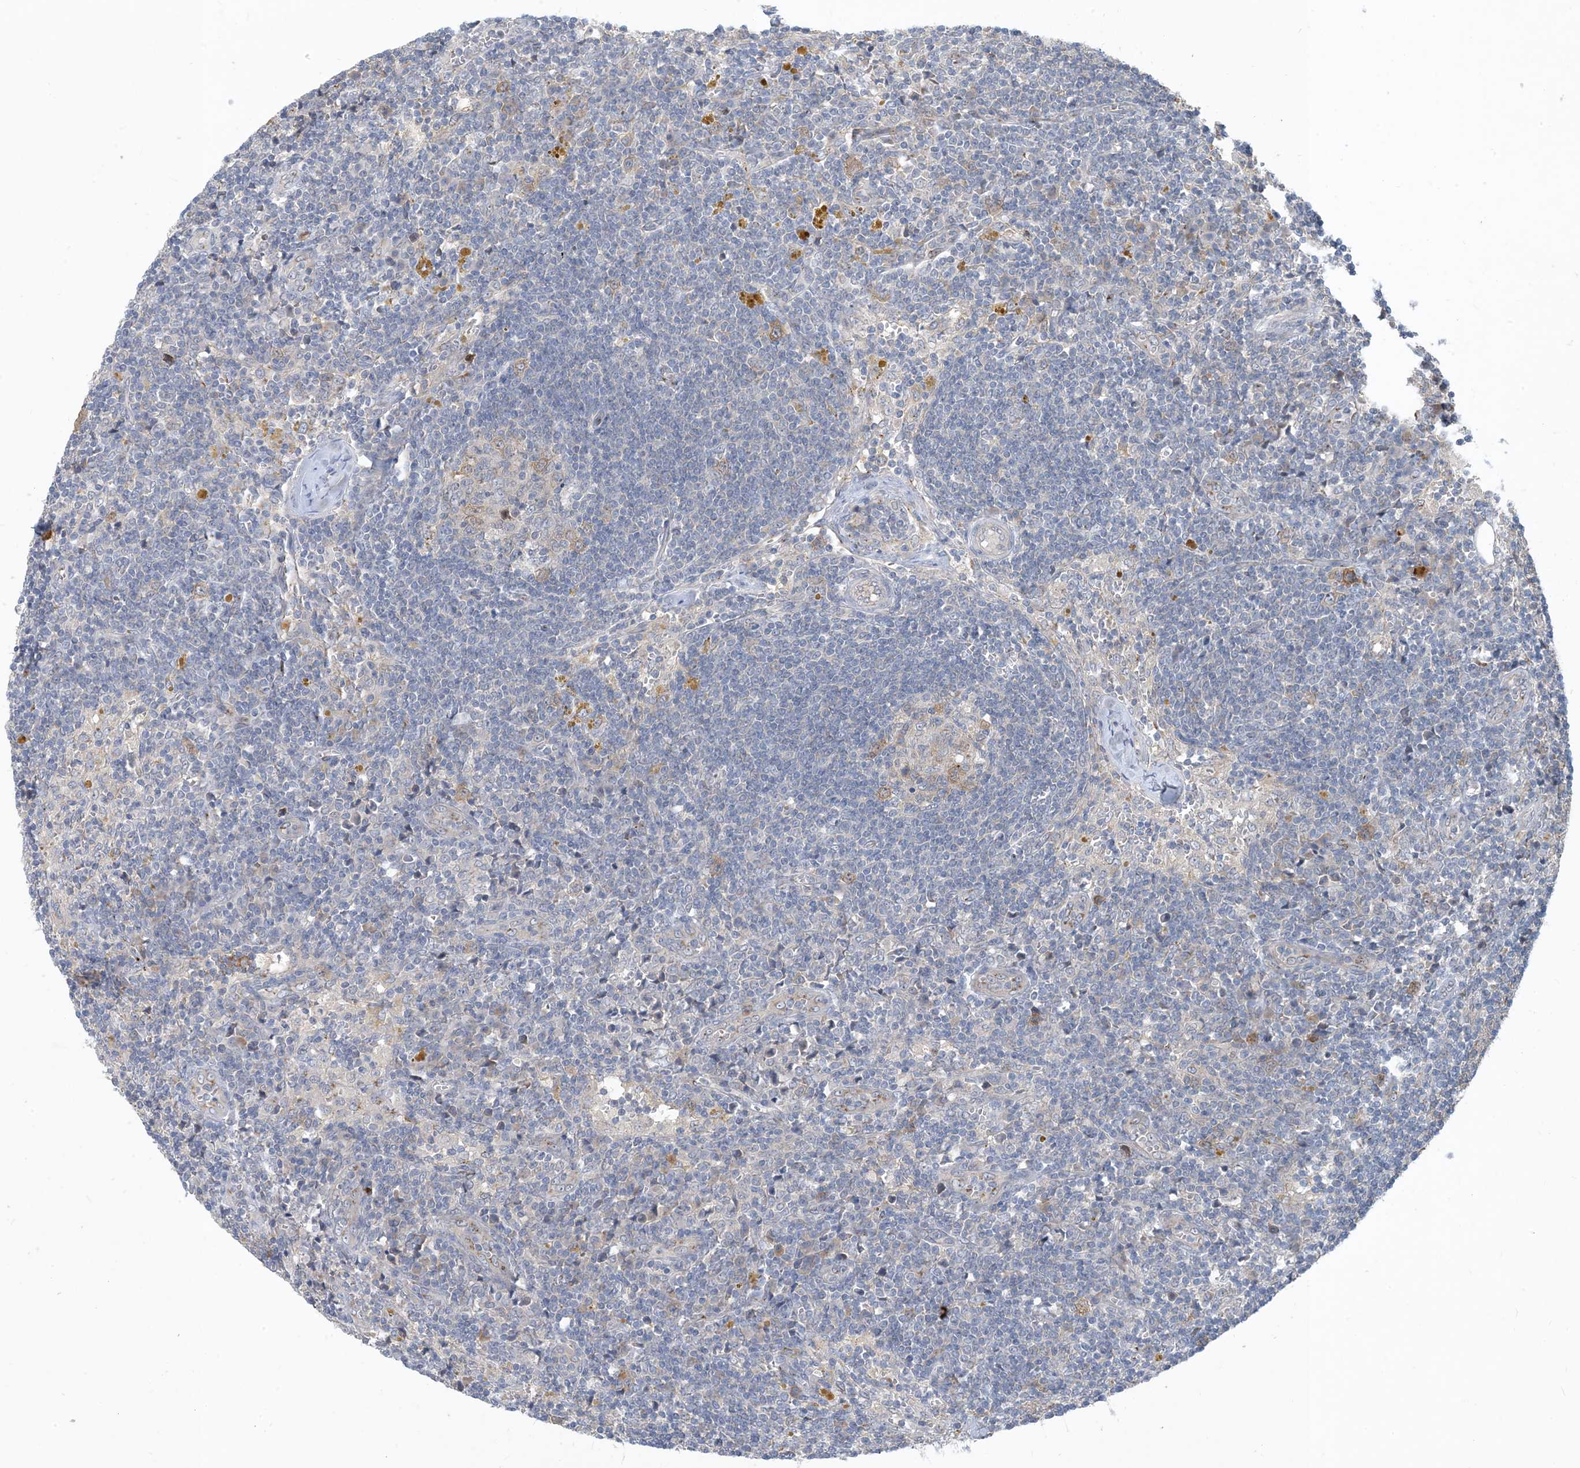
{"staining": {"intensity": "moderate", "quantity": "<25%", "location": "cytoplasmic/membranous"}, "tissue": "lymph node", "cell_type": "Germinal center cells", "image_type": "normal", "snomed": [{"axis": "morphology", "description": "Normal tissue, NOS"}, {"axis": "morphology", "description": "Squamous cell carcinoma, metastatic, NOS"}, {"axis": "topography", "description": "Lymph node"}], "caption": "A brown stain highlights moderate cytoplasmic/membranous positivity of a protein in germinal center cells of unremarkable human lymph node.", "gene": "TINAG", "patient": {"sex": "male", "age": 73}}